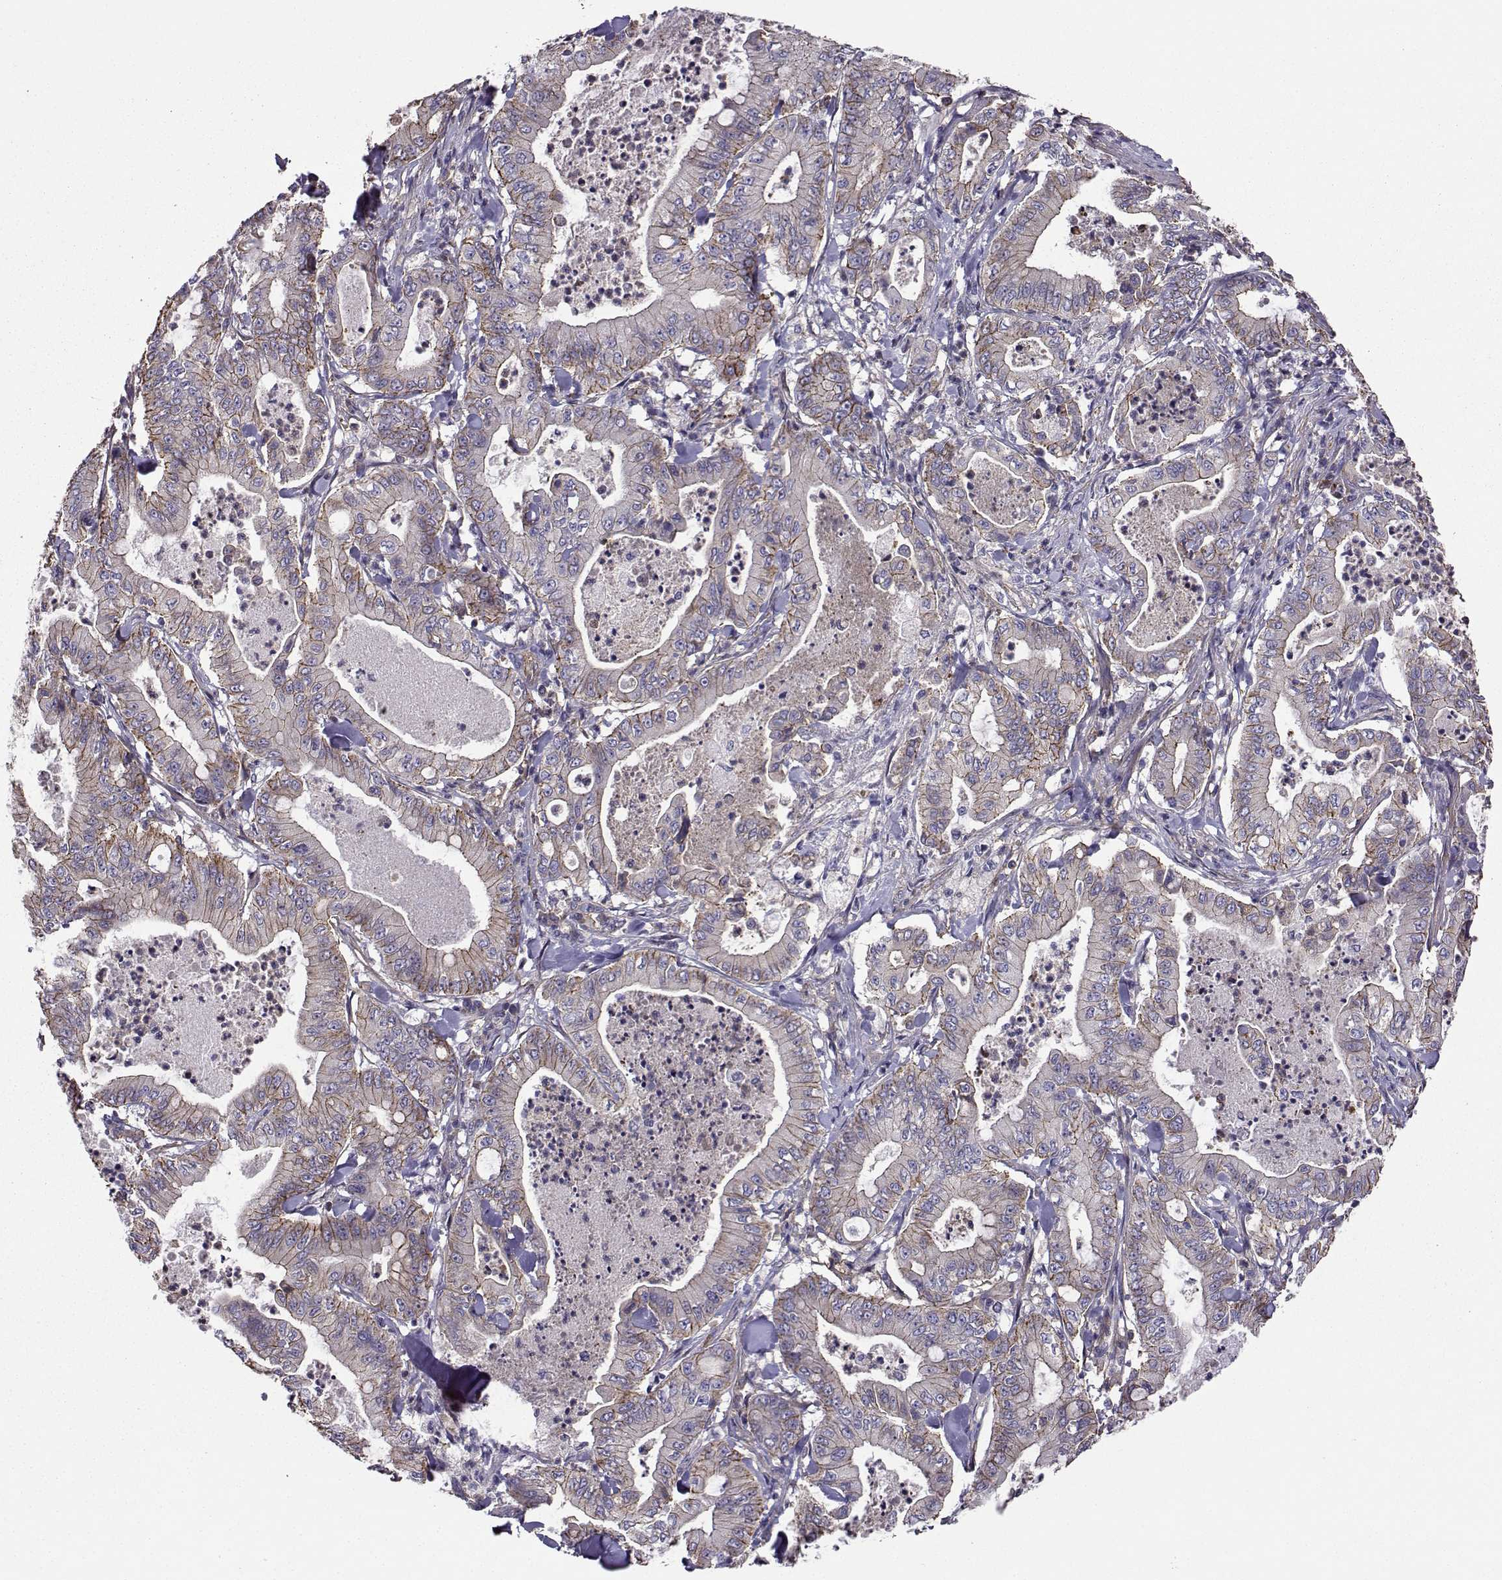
{"staining": {"intensity": "moderate", "quantity": "25%-75%", "location": "cytoplasmic/membranous"}, "tissue": "pancreatic cancer", "cell_type": "Tumor cells", "image_type": "cancer", "snomed": [{"axis": "morphology", "description": "Adenocarcinoma, NOS"}, {"axis": "topography", "description": "Pancreas"}], "caption": "An IHC photomicrograph of tumor tissue is shown. Protein staining in brown highlights moderate cytoplasmic/membranous positivity in adenocarcinoma (pancreatic) within tumor cells.", "gene": "ITGB8", "patient": {"sex": "male", "age": 71}}